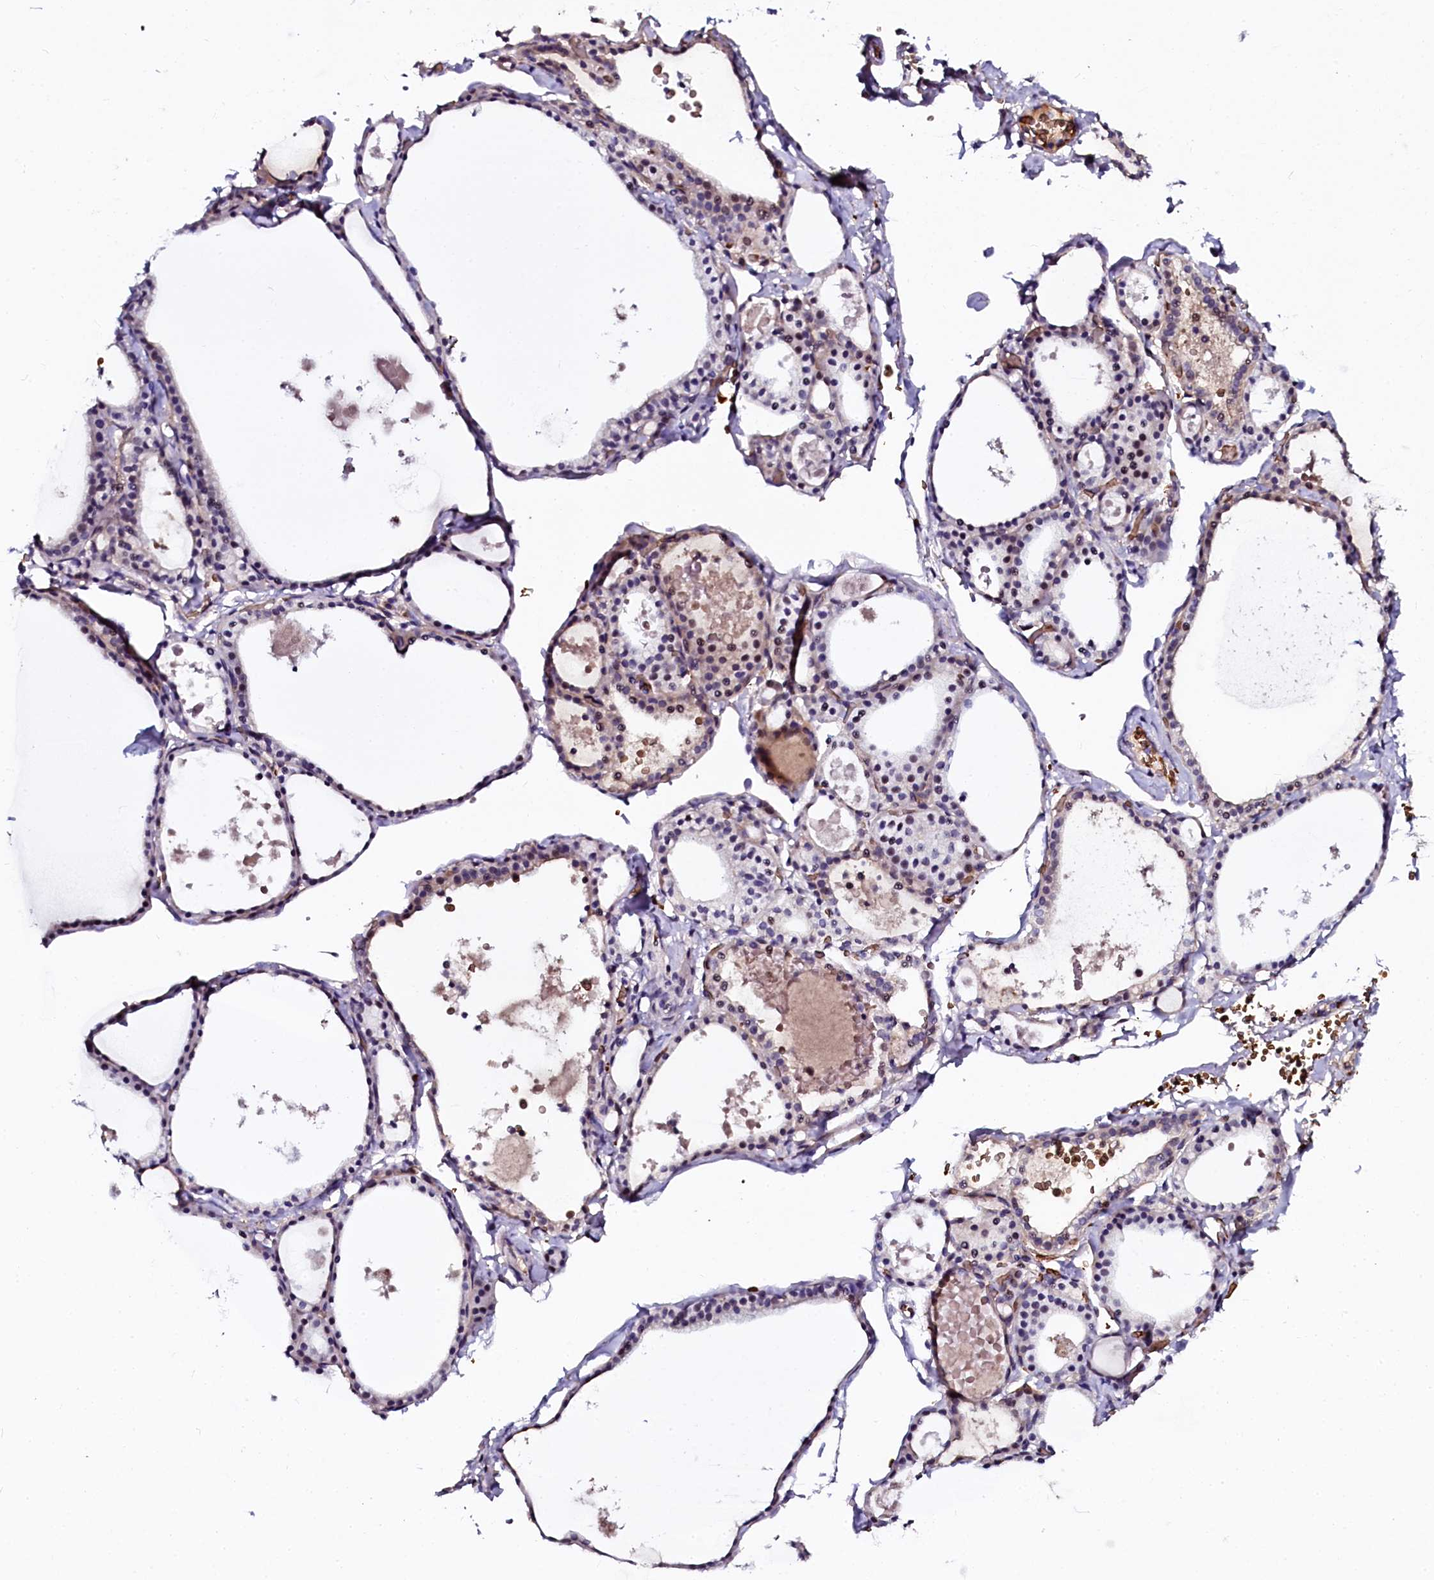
{"staining": {"intensity": "weak", "quantity": "<25%", "location": "cytoplasmic/membranous,nuclear"}, "tissue": "thyroid gland", "cell_type": "Glandular cells", "image_type": "normal", "snomed": [{"axis": "morphology", "description": "Normal tissue, NOS"}, {"axis": "topography", "description": "Thyroid gland"}], "caption": "The photomicrograph displays no significant positivity in glandular cells of thyroid gland.", "gene": "CTDSPL2", "patient": {"sex": "male", "age": 56}}